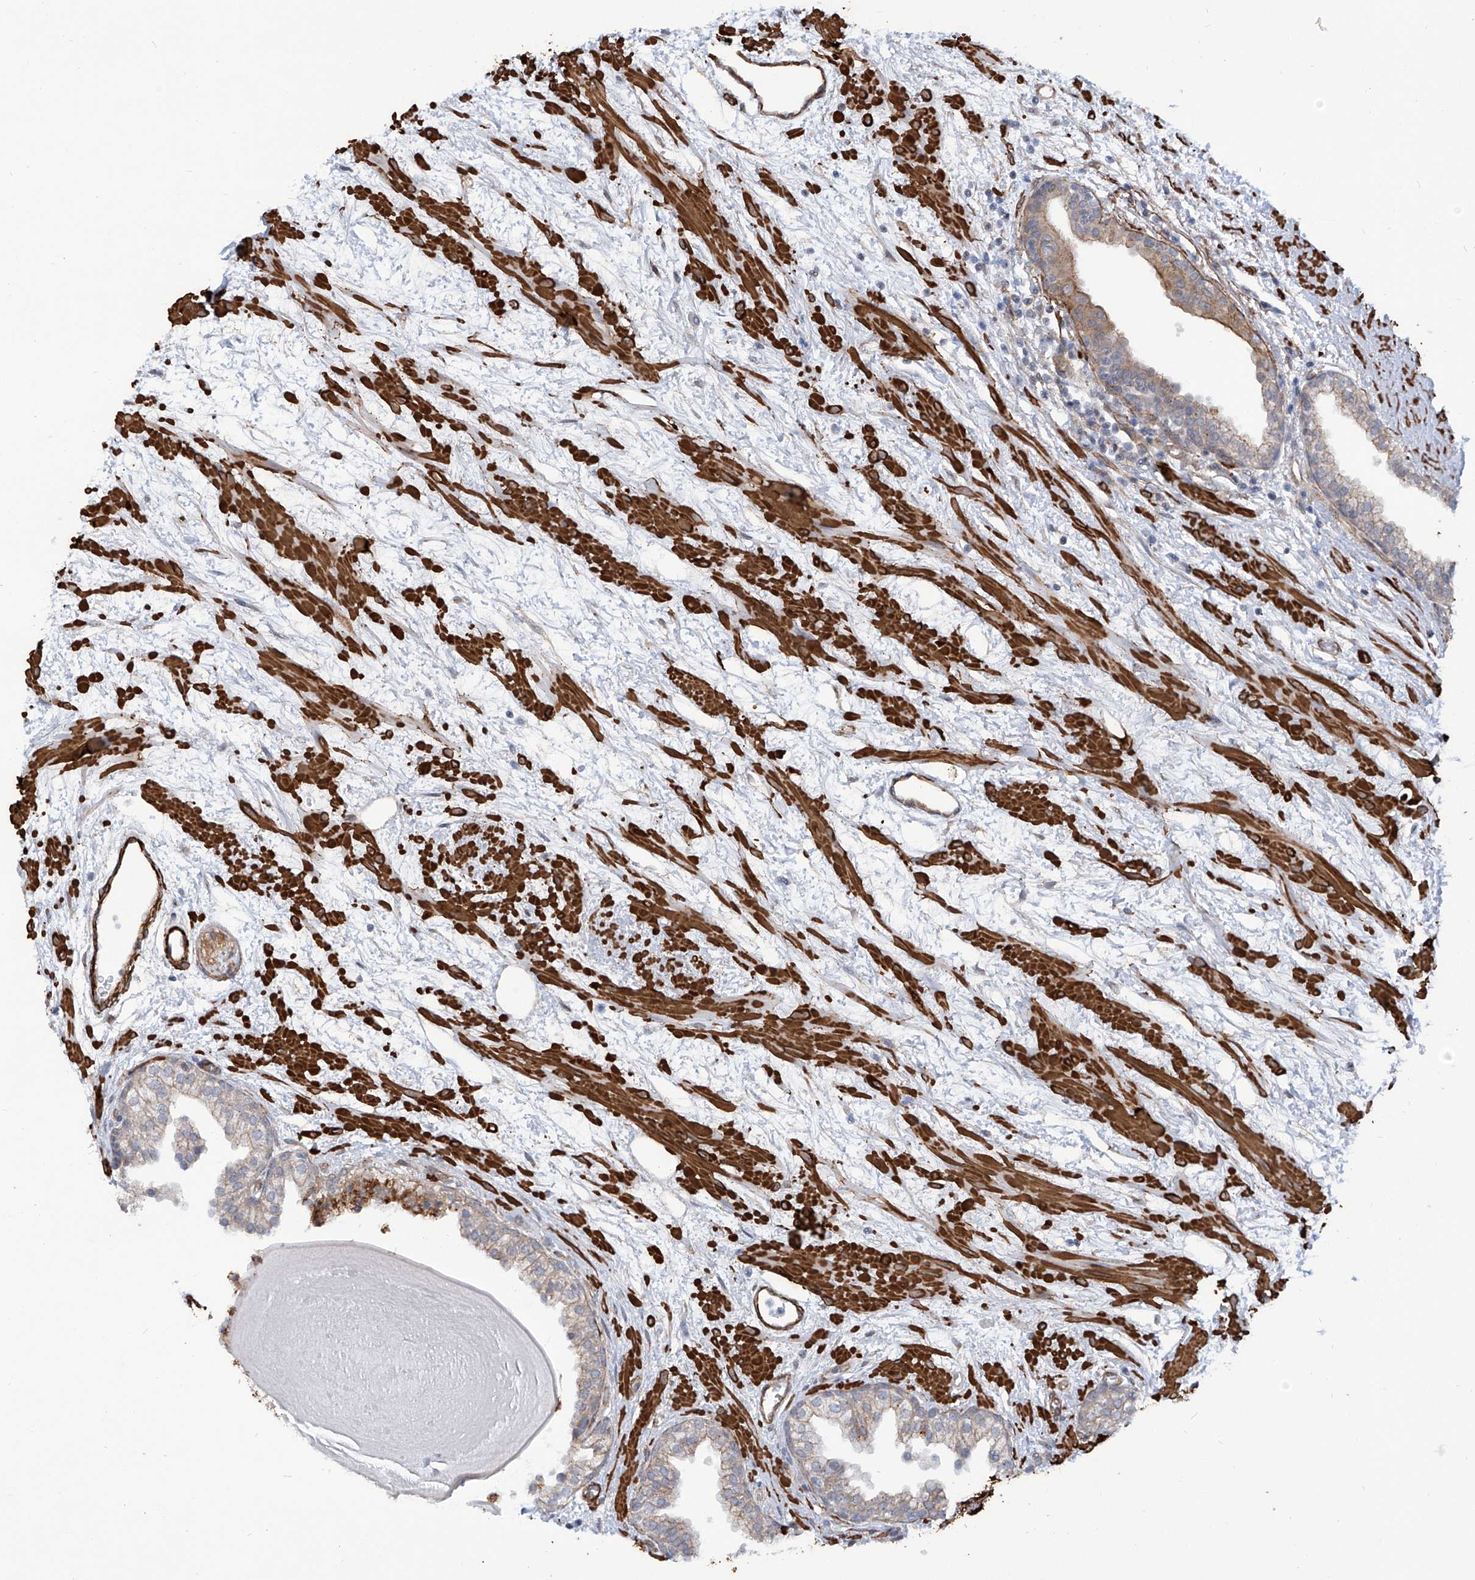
{"staining": {"intensity": "moderate", "quantity": "<25%", "location": "cytoplasmic/membranous"}, "tissue": "prostate", "cell_type": "Glandular cells", "image_type": "normal", "snomed": [{"axis": "morphology", "description": "Normal tissue, NOS"}, {"axis": "topography", "description": "Prostate"}], "caption": "IHC histopathology image of benign human prostate stained for a protein (brown), which demonstrates low levels of moderate cytoplasmic/membranous staining in about <25% of glandular cells.", "gene": "ZNF490", "patient": {"sex": "male", "age": 48}}